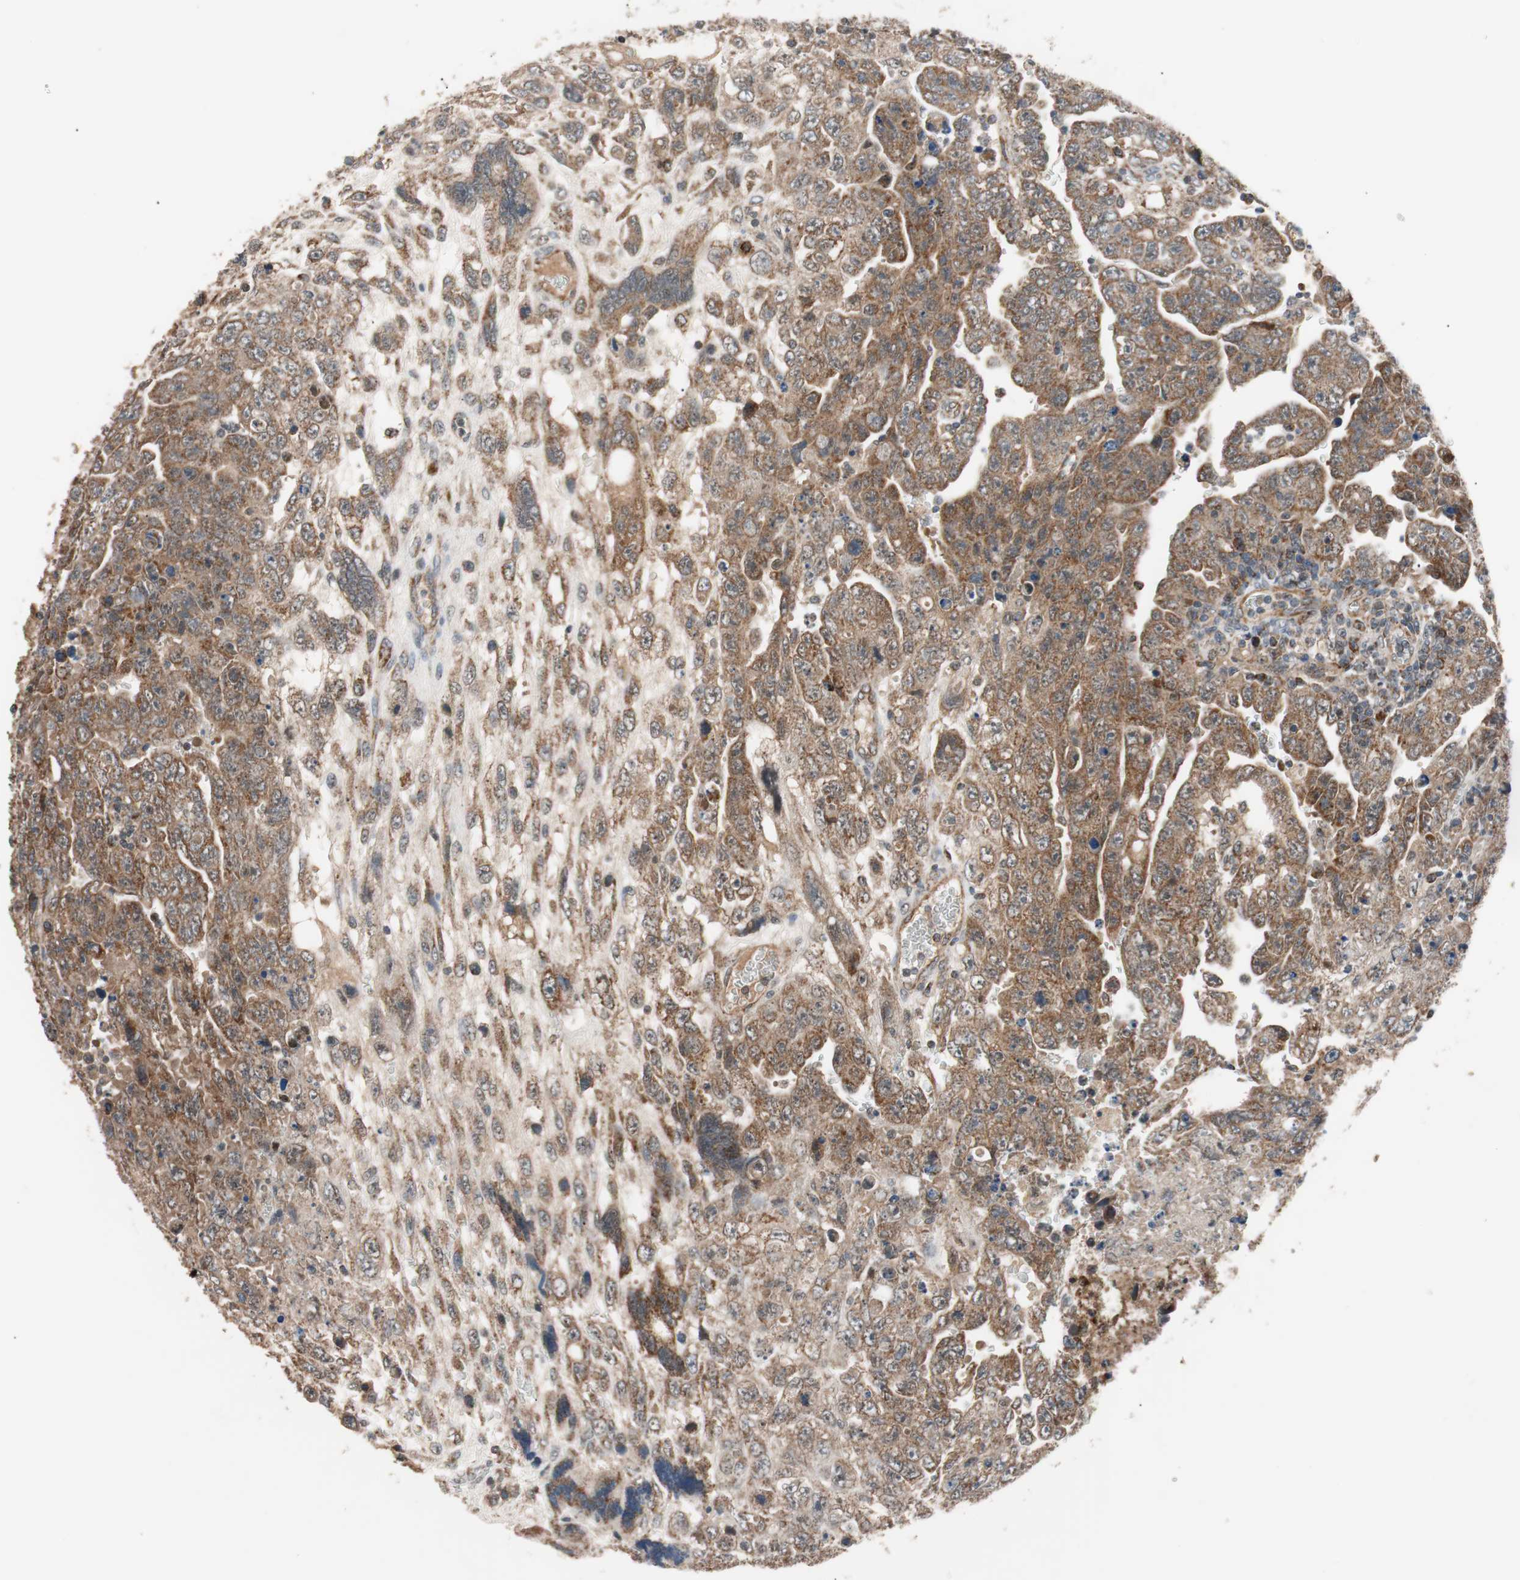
{"staining": {"intensity": "strong", "quantity": ">75%", "location": "cytoplasmic/membranous"}, "tissue": "testis cancer", "cell_type": "Tumor cells", "image_type": "cancer", "snomed": [{"axis": "morphology", "description": "Carcinoma, Embryonal, NOS"}, {"axis": "topography", "description": "Testis"}], "caption": "Testis cancer stained with DAB immunohistochemistry shows high levels of strong cytoplasmic/membranous expression in about >75% of tumor cells. Using DAB (brown) and hematoxylin (blue) stains, captured at high magnification using brightfield microscopy.", "gene": "PITRM1", "patient": {"sex": "male", "age": 28}}